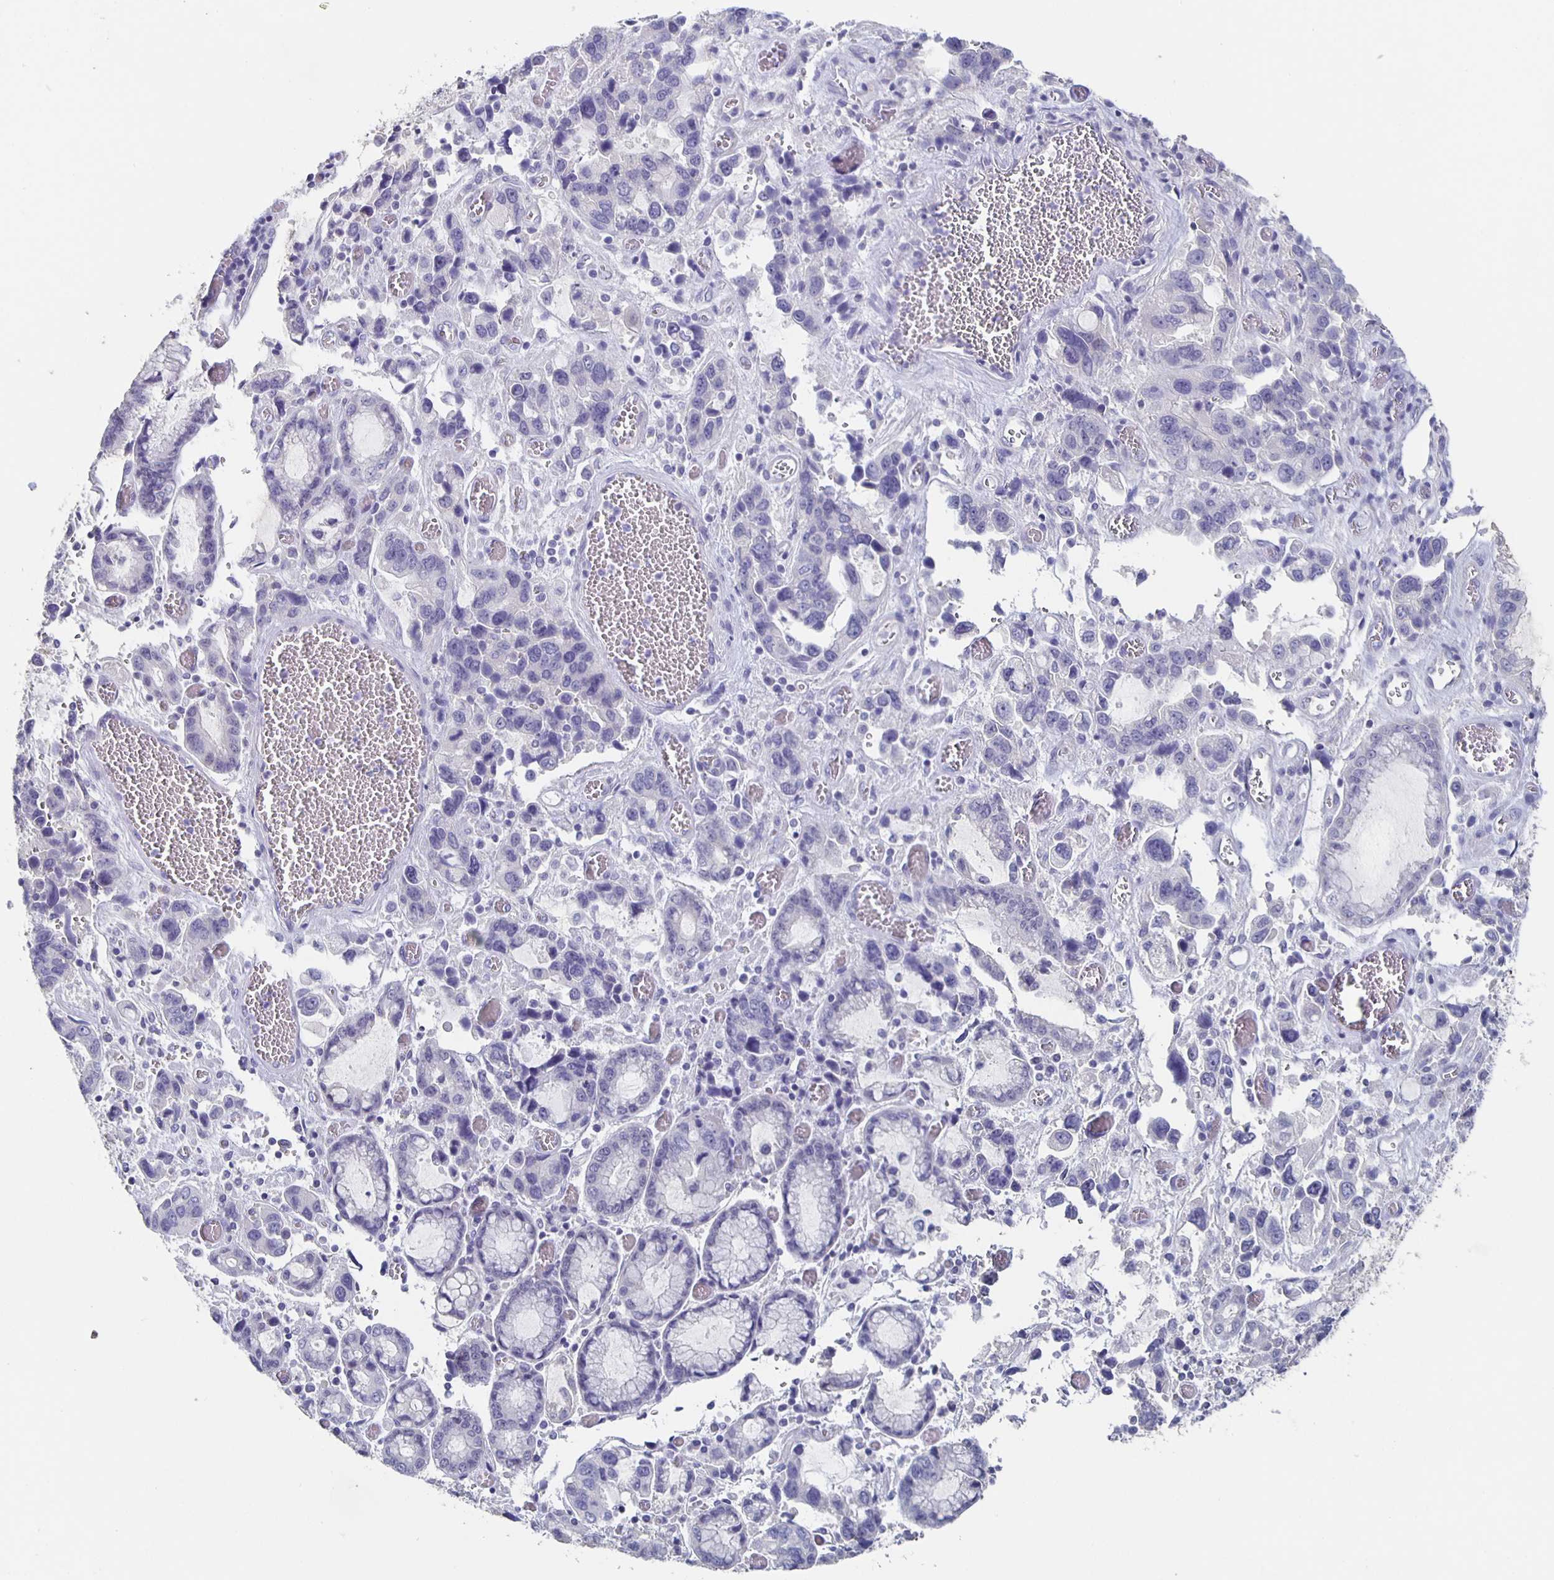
{"staining": {"intensity": "negative", "quantity": "none", "location": "none"}, "tissue": "stomach cancer", "cell_type": "Tumor cells", "image_type": "cancer", "snomed": [{"axis": "morphology", "description": "Adenocarcinoma, NOS"}, {"axis": "topography", "description": "Stomach, upper"}], "caption": "DAB immunohistochemical staining of human adenocarcinoma (stomach) demonstrates no significant positivity in tumor cells. (DAB (3,3'-diaminobenzidine) immunohistochemistry visualized using brightfield microscopy, high magnification).", "gene": "CACNA2D2", "patient": {"sex": "female", "age": 81}}